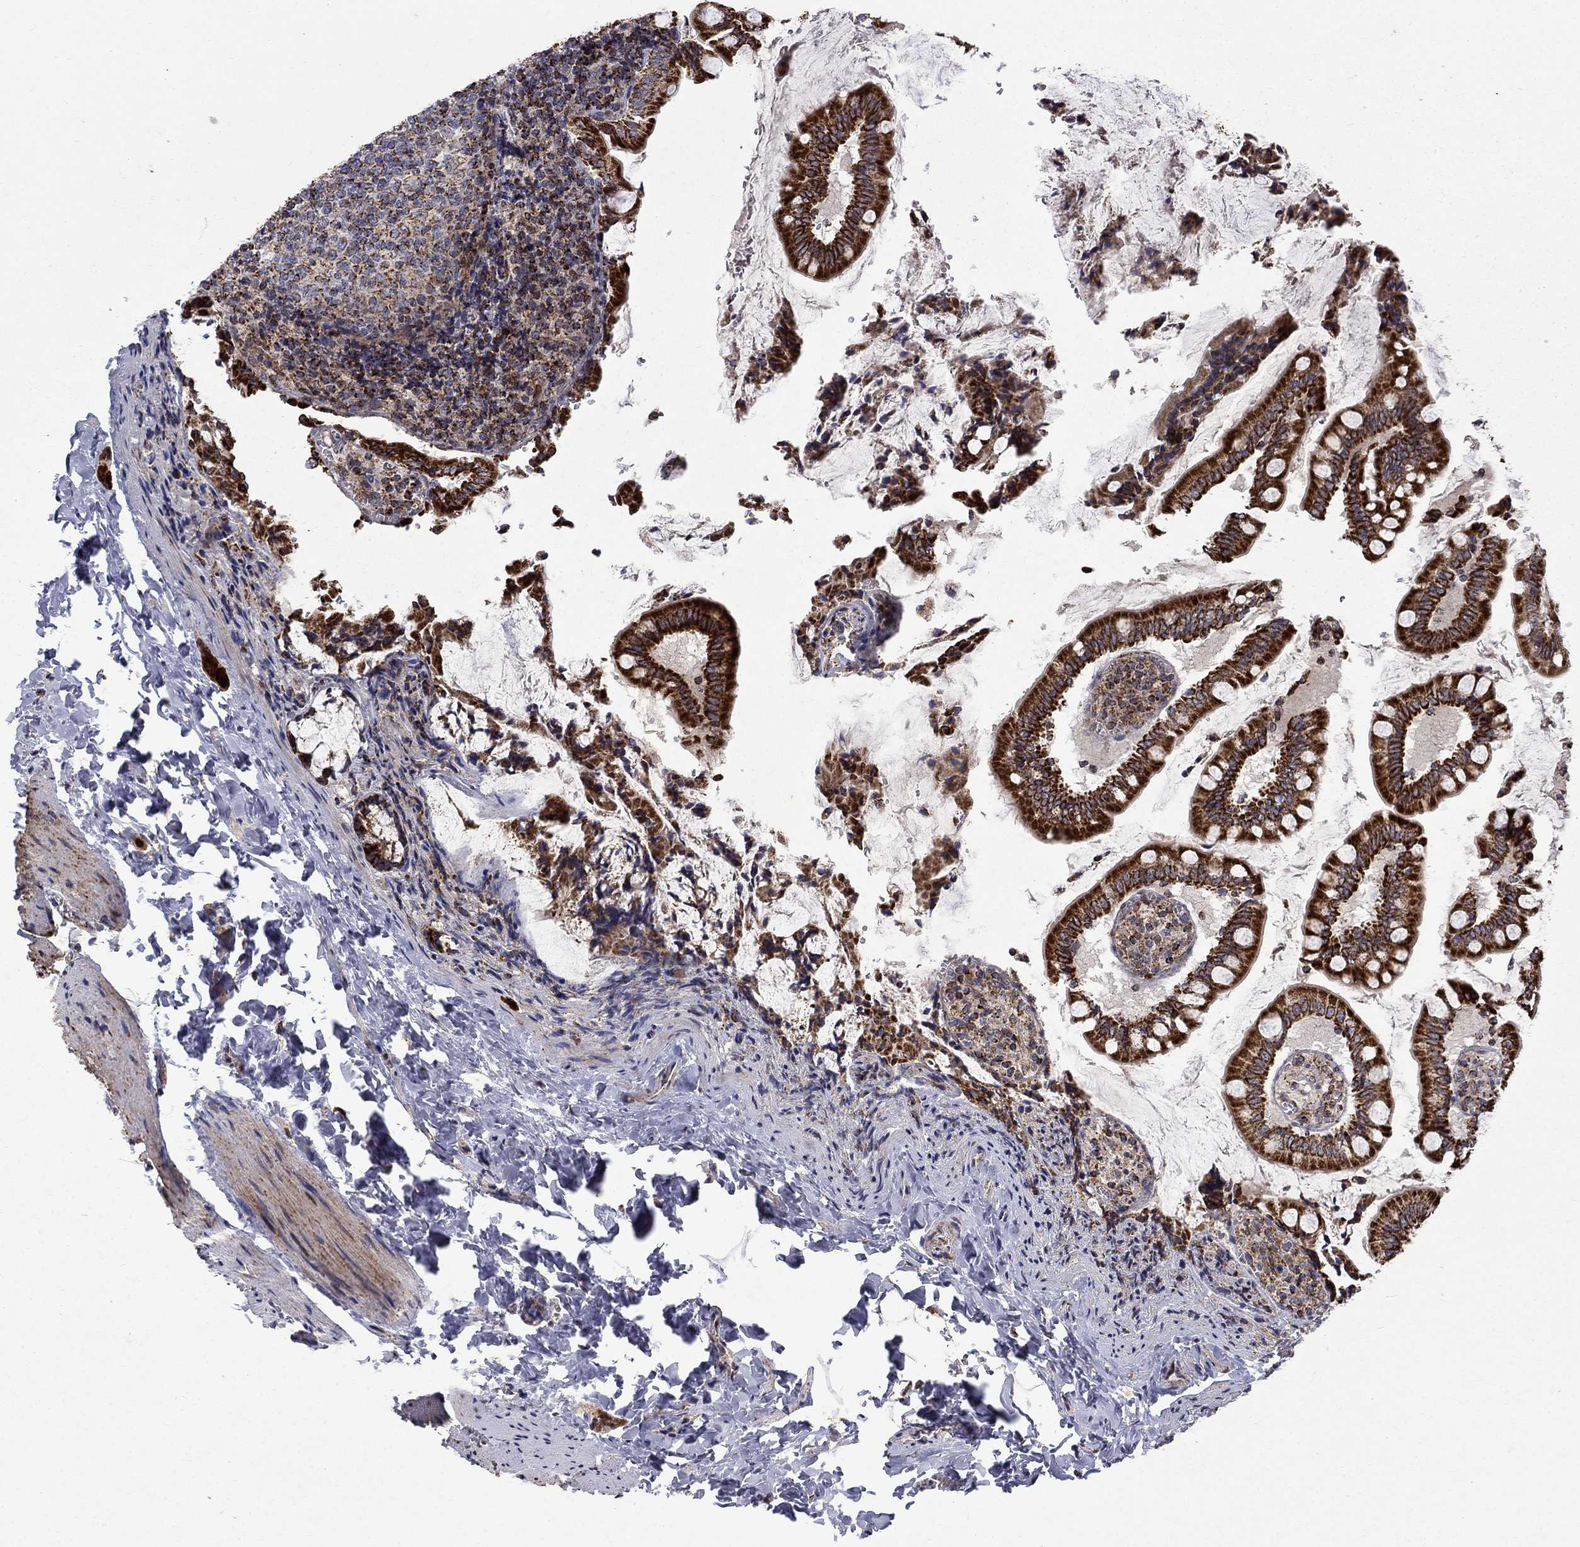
{"staining": {"intensity": "strong", "quantity": ">75%", "location": "cytoplasmic/membranous"}, "tissue": "small intestine", "cell_type": "Glandular cells", "image_type": "normal", "snomed": [{"axis": "morphology", "description": "Normal tissue, NOS"}, {"axis": "topography", "description": "Small intestine"}], "caption": "Protein analysis of benign small intestine reveals strong cytoplasmic/membranous staining in approximately >75% of glandular cells.", "gene": "PCBP3", "patient": {"sex": "female", "age": 56}}